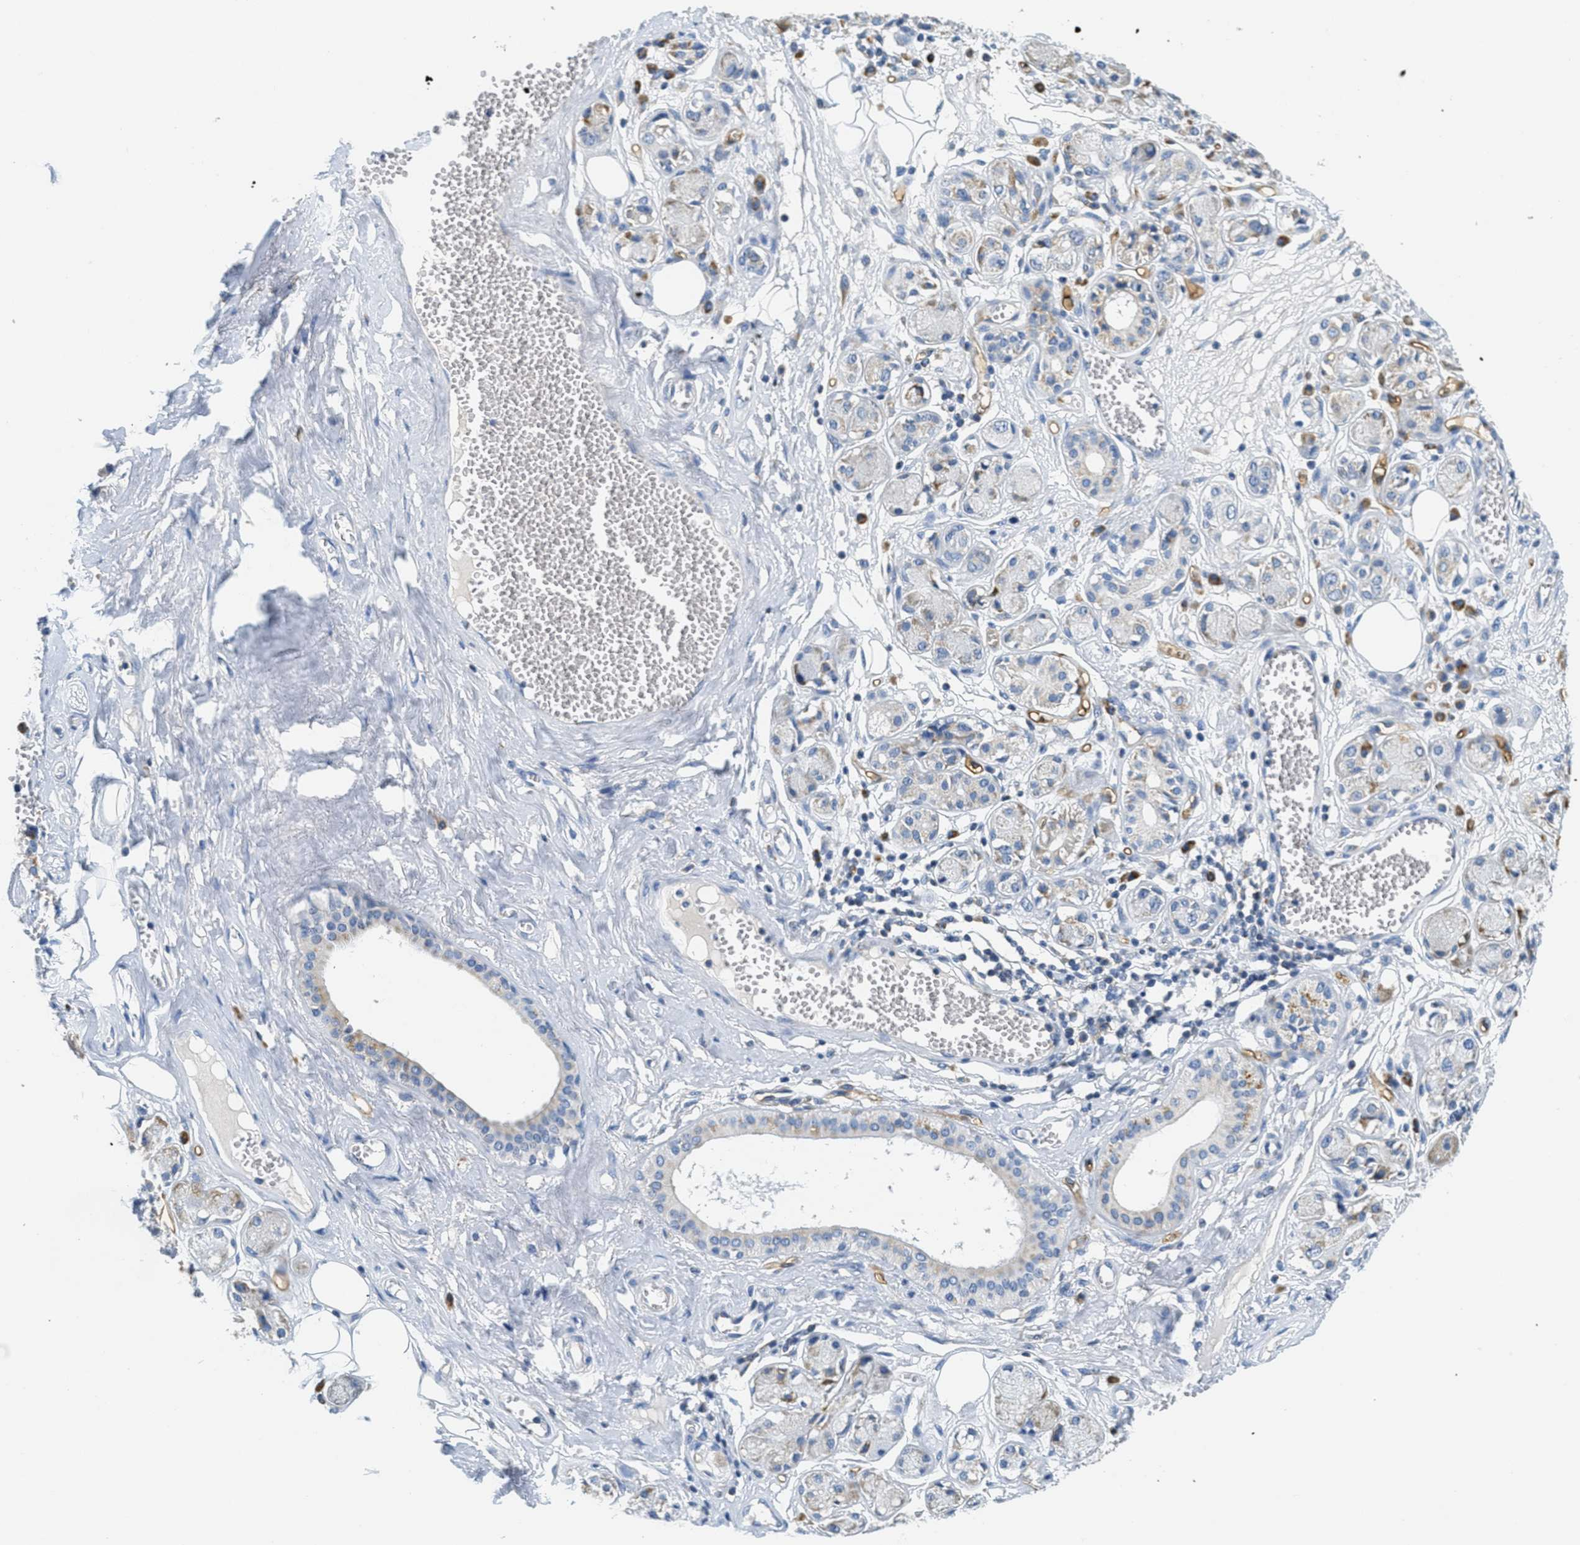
{"staining": {"intensity": "moderate", "quantity": "25%-75%", "location": "cytoplasmic/membranous"}, "tissue": "adipose tissue", "cell_type": "Adipocytes", "image_type": "normal", "snomed": [{"axis": "morphology", "description": "Normal tissue, NOS"}, {"axis": "morphology", "description": "Inflammation, NOS"}, {"axis": "topography", "description": "Salivary gland"}, {"axis": "topography", "description": "Peripheral nerve tissue"}], "caption": "A medium amount of moderate cytoplasmic/membranous staining is present in about 25%-75% of adipocytes in benign adipose tissue. Ihc stains the protein of interest in brown and the nuclei are stained blue.", "gene": "CA4", "patient": {"sex": "female", "age": 75}}